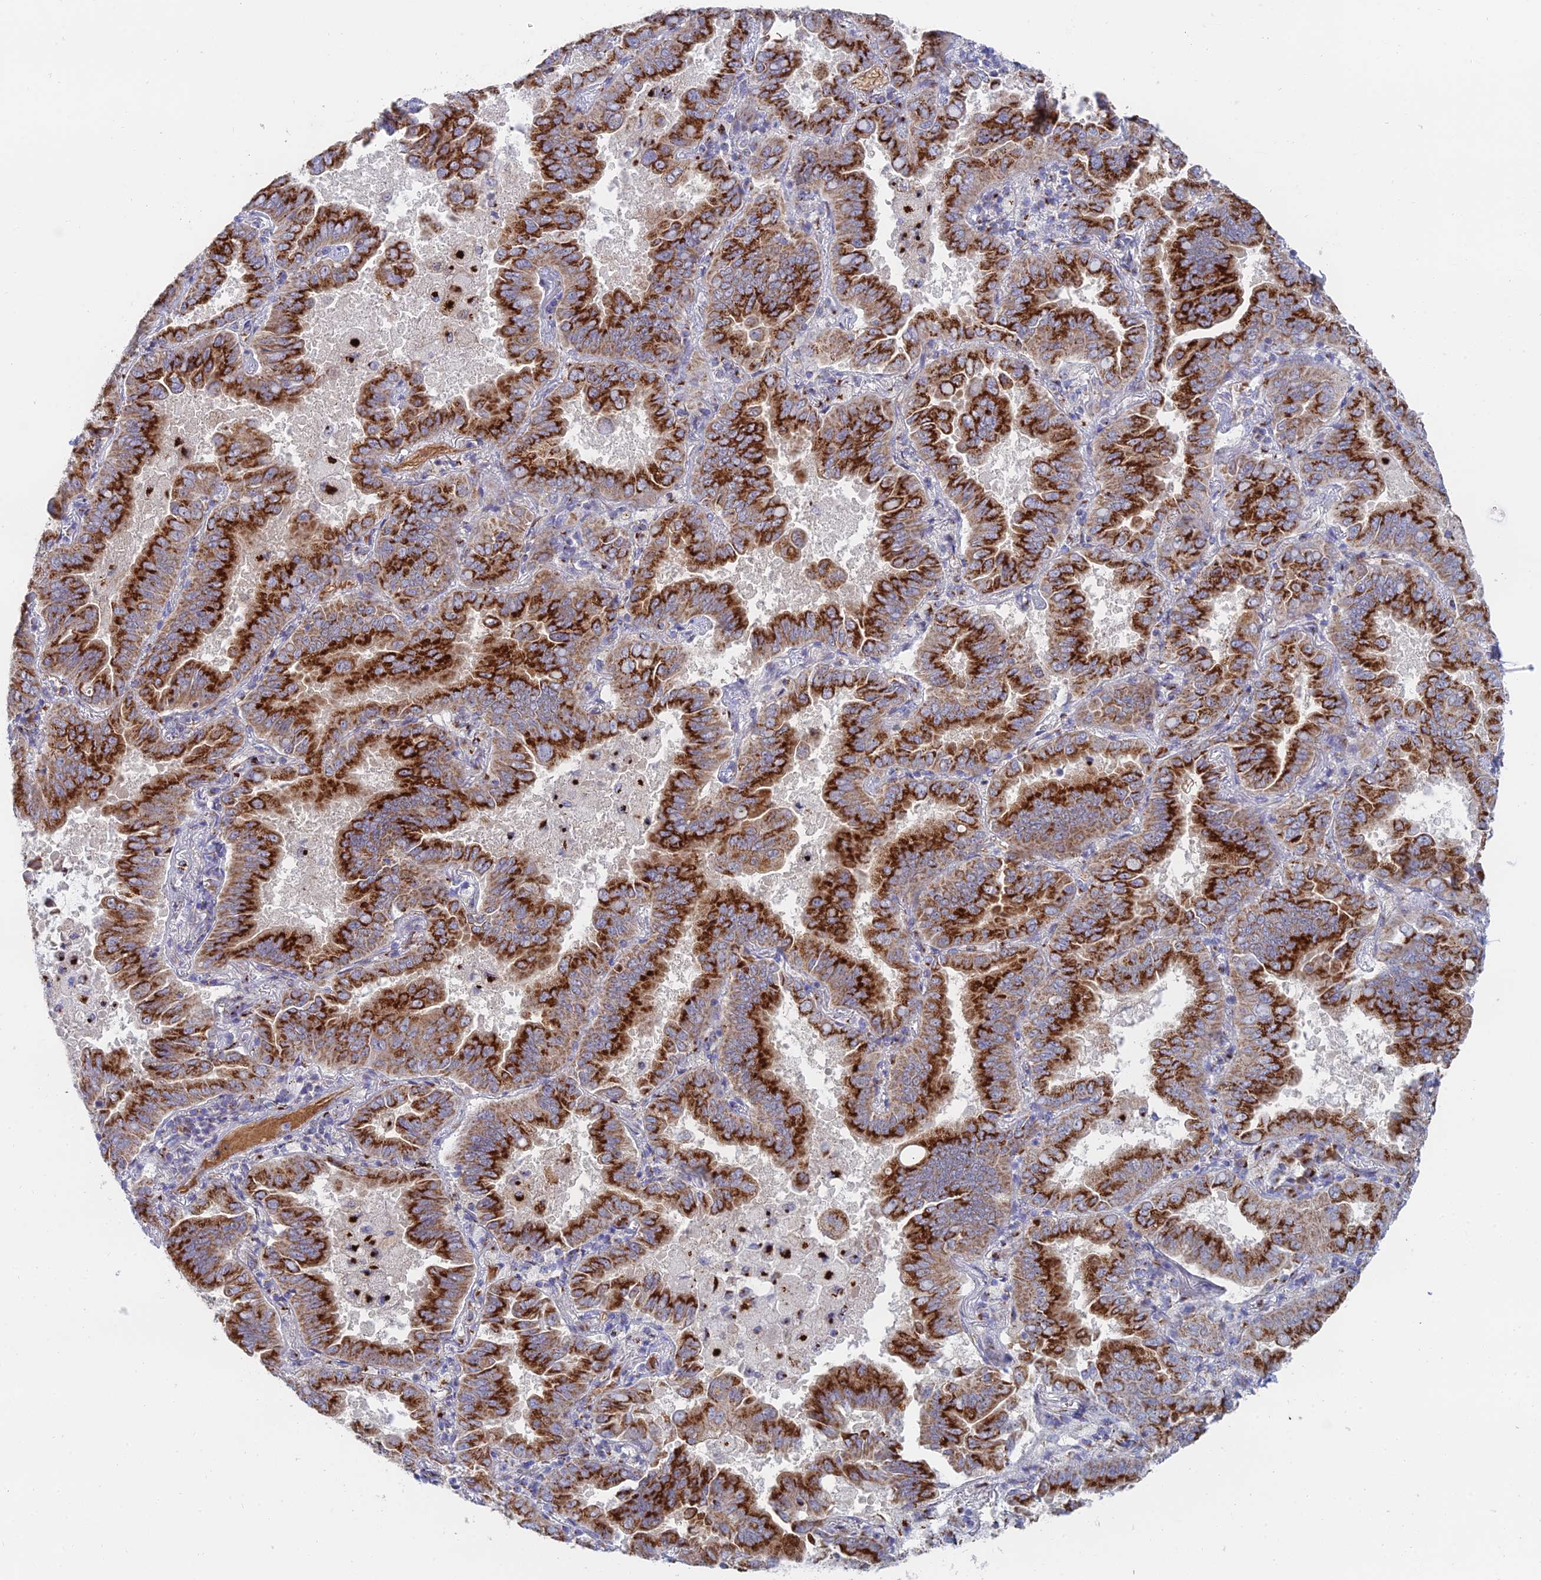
{"staining": {"intensity": "strong", "quantity": ">75%", "location": "cytoplasmic/membranous"}, "tissue": "lung cancer", "cell_type": "Tumor cells", "image_type": "cancer", "snomed": [{"axis": "morphology", "description": "Adenocarcinoma, NOS"}, {"axis": "topography", "description": "Lung"}], "caption": "A brown stain labels strong cytoplasmic/membranous positivity of a protein in lung cancer tumor cells.", "gene": "HS2ST1", "patient": {"sex": "male", "age": 64}}